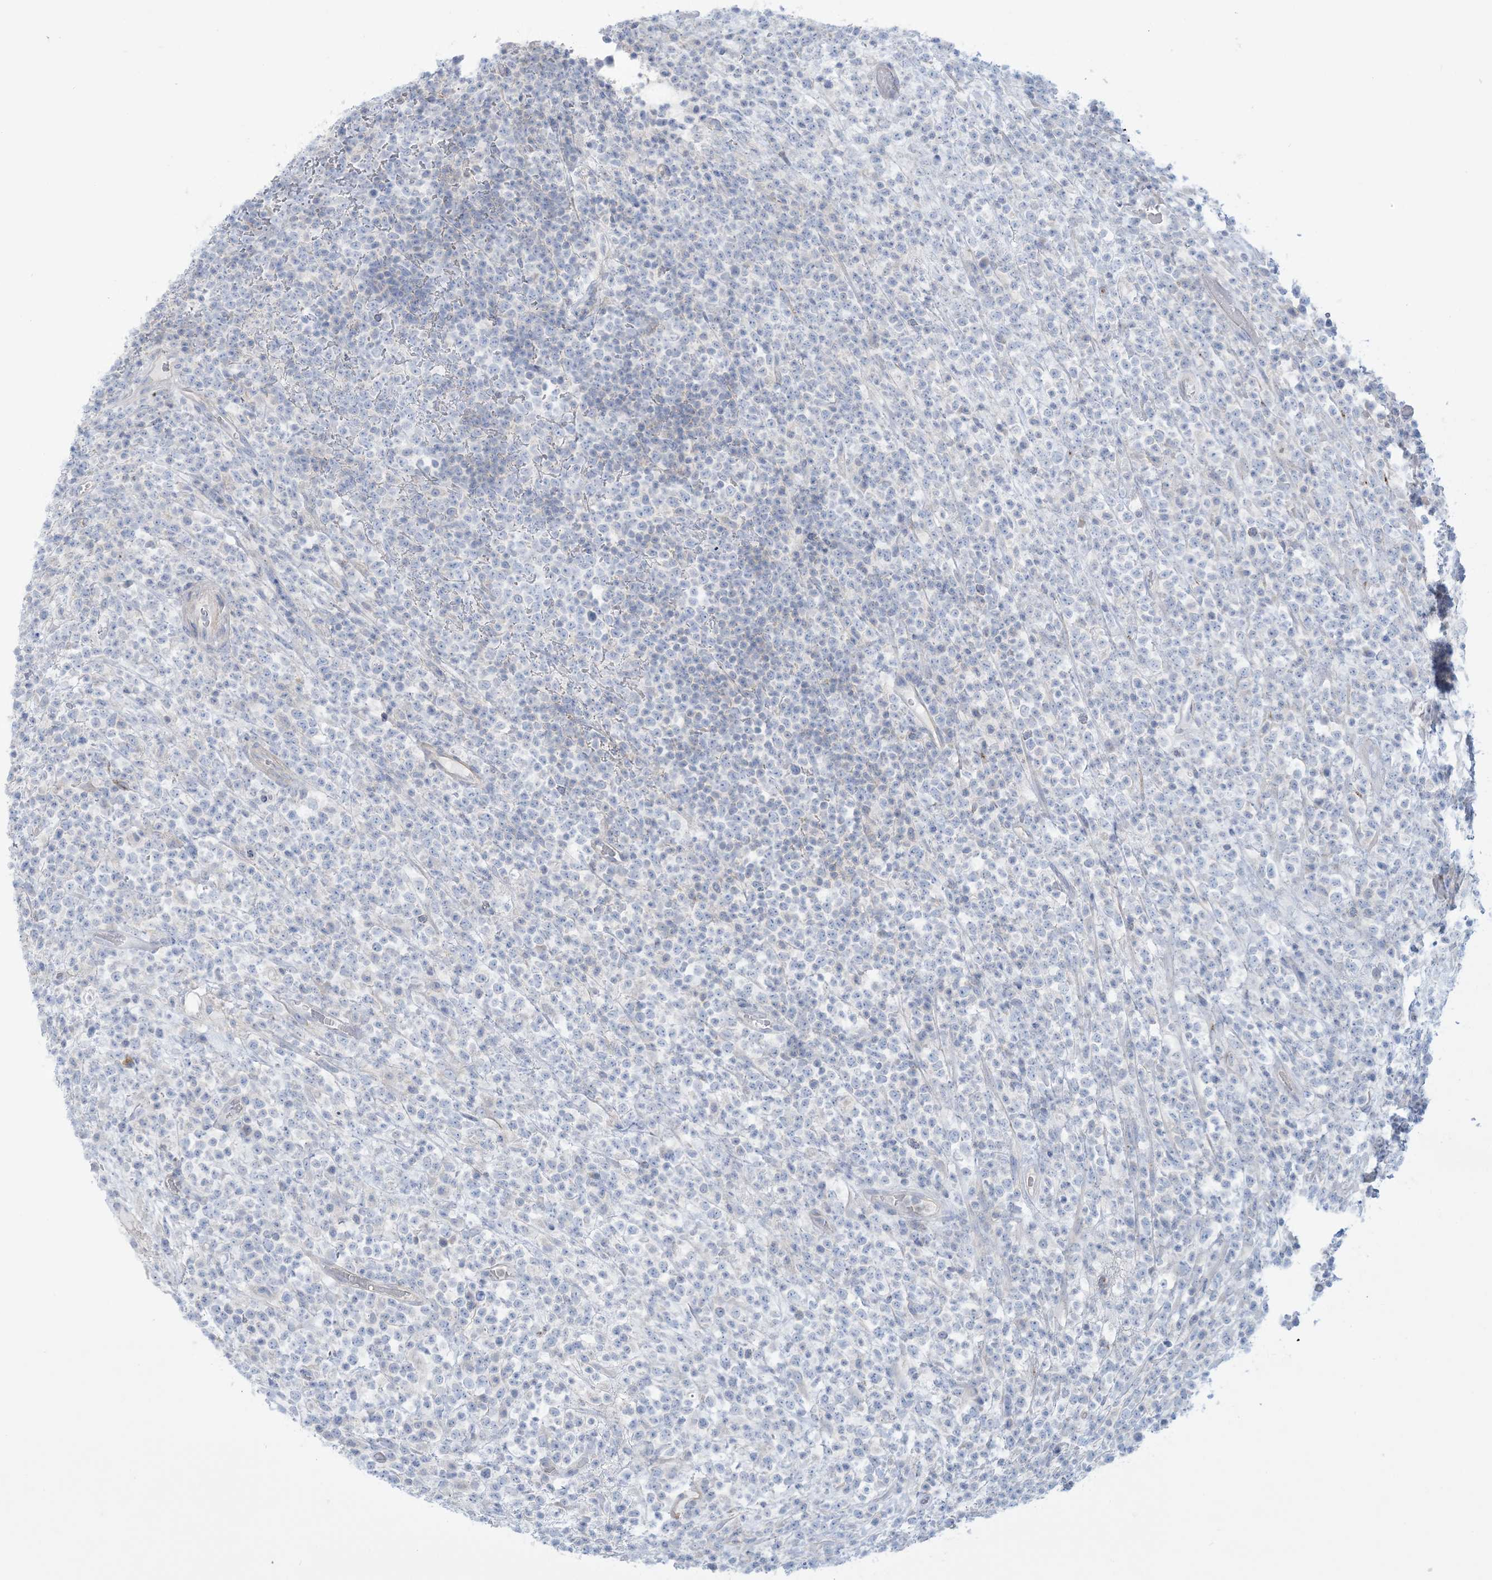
{"staining": {"intensity": "negative", "quantity": "none", "location": "none"}, "tissue": "lymphoma", "cell_type": "Tumor cells", "image_type": "cancer", "snomed": [{"axis": "morphology", "description": "Malignant lymphoma, non-Hodgkin's type, High grade"}, {"axis": "topography", "description": "Colon"}], "caption": "Tumor cells show no significant staining in malignant lymphoma, non-Hodgkin's type (high-grade). The staining is performed using DAB (3,3'-diaminobenzidine) brown chromogen with nuclei counter-stained in using hematoxylin.", "gene": "MTHFD2L", "patient": {"sex": "female", "age": 53}}